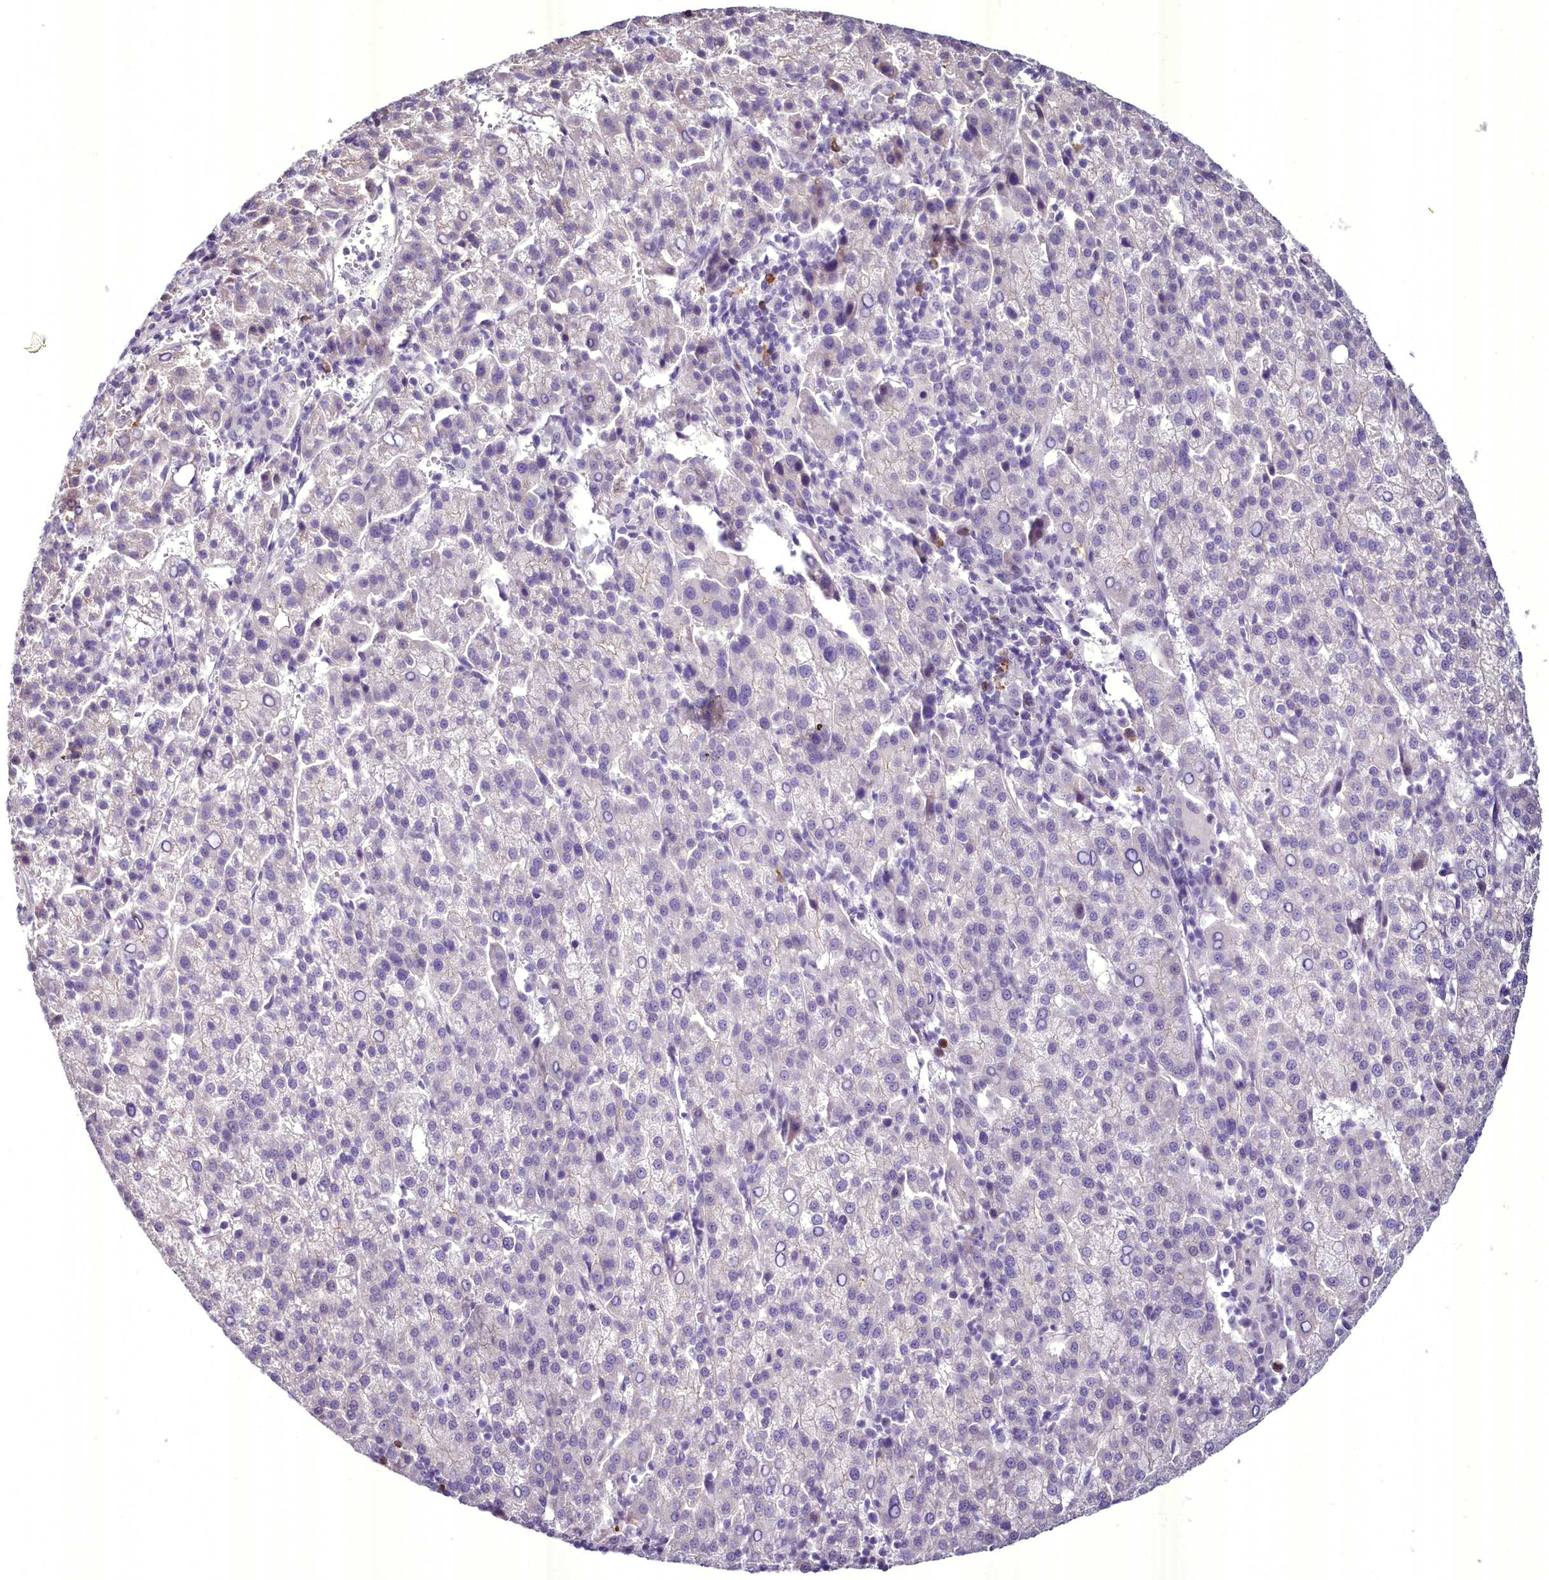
{"staining": {"intensity": "negative", "quantity": "none", "location": "none"}, "tissue": "liver cancer", "cell_type": "Tumor cells", "image_type": "cancer", "snomed": [{"axis": "morphology", "description": "Carcinoma, Hepatocellular, NOS"}, {"axis": "topography", "description": "Liver"}], "caption": "Immunohistochemistry photomicrograph of neoplastic tissue: human liver hepatocellular carcinoma stained with DAB shows no significant protein positivity in tumor cells.", "gene": "BANK1", "patient": {"sex": "female", "age": 58}}